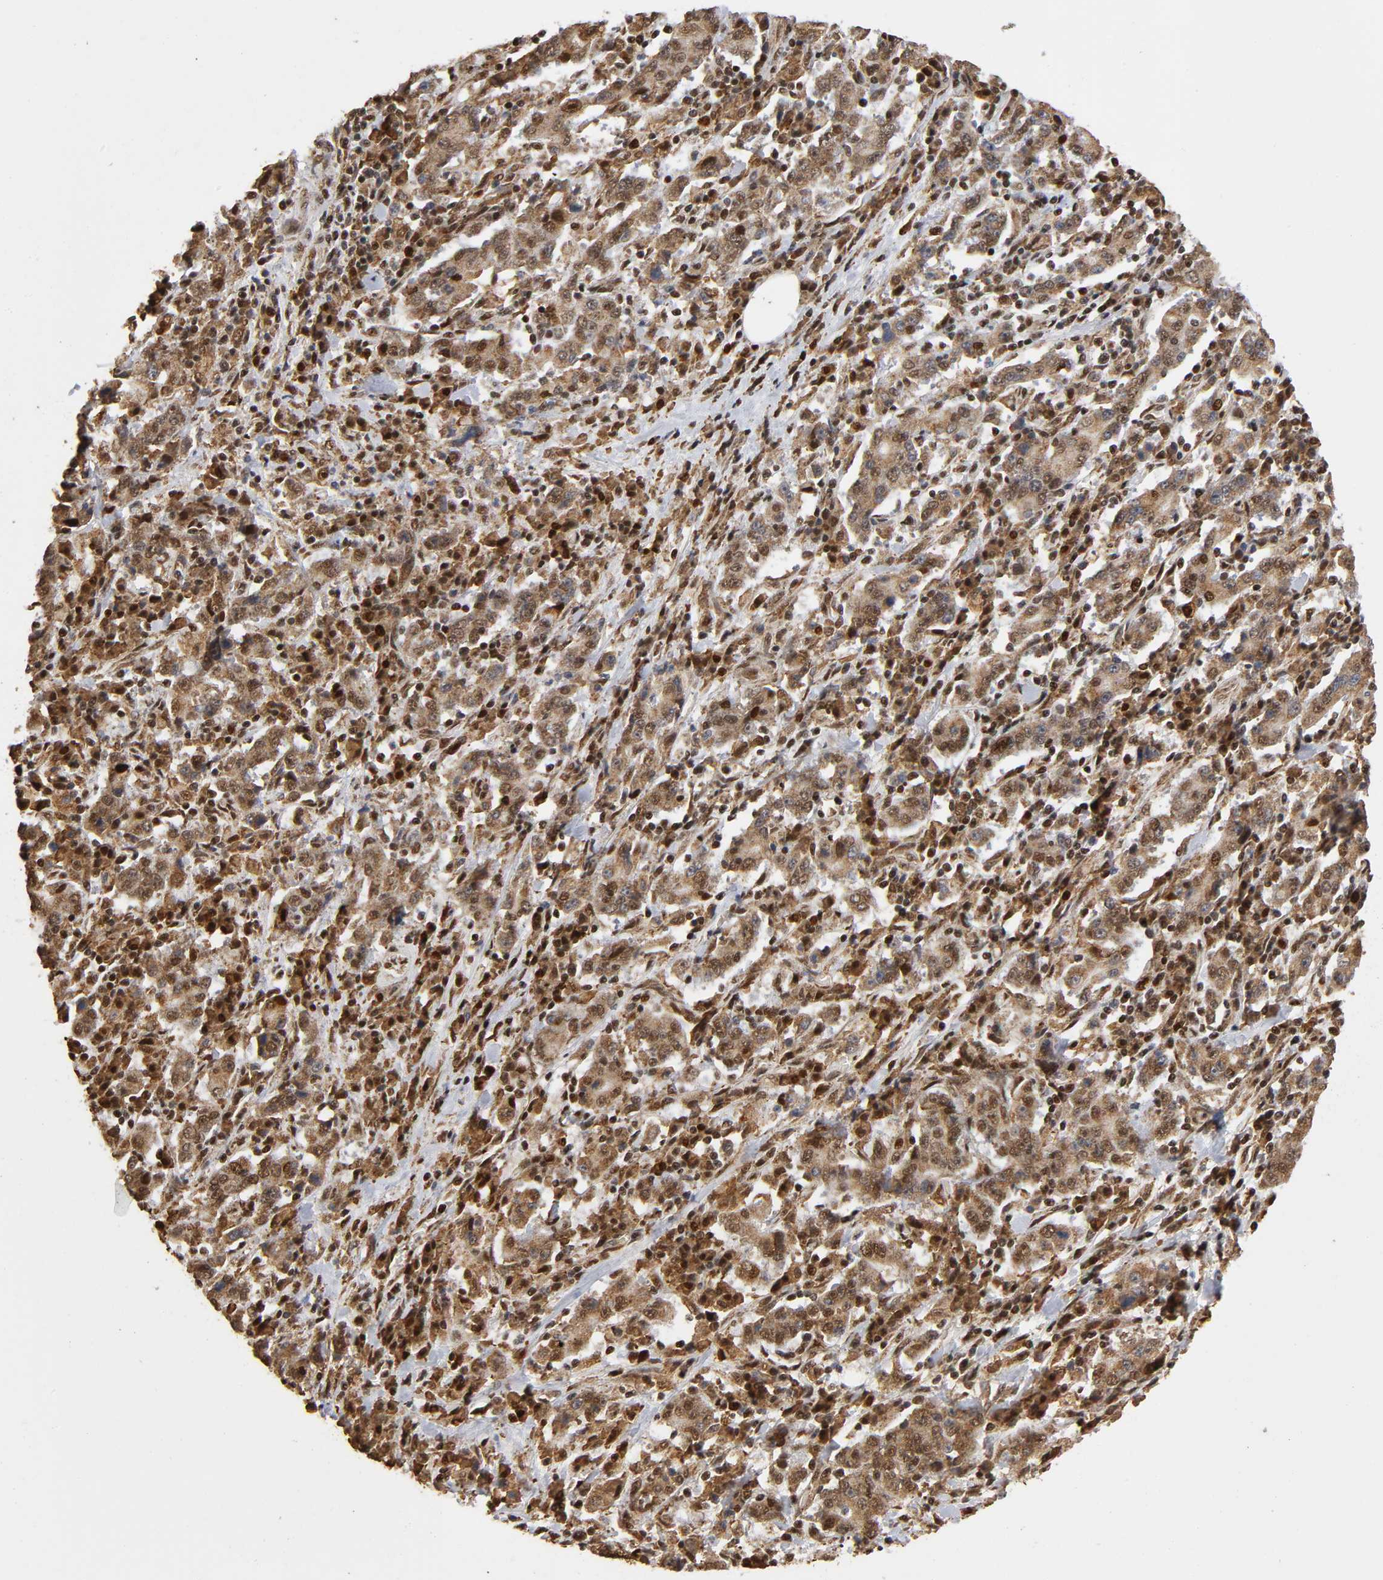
{"staining": {"intensity": "strong", "quantity": ">75%", "location": "cytoplasmic/membranous,nuclear"}, "tissue": "stomach cancer", "cell_type": "Tumor cells", "image_type": "cancer", "snomed": [{"axis": "morphology", "description": "Normal tissue, NOS"}, {"axis": "morphology", "description": "Adenocarcinoma, NOS"}, {"axis": "topography", "description": "Stomach, upper"}, {"axis": "topography", "description": "Stomach"}], "caption": "Protein staining reveals strong cytoplasmic/membranous and nuclear expression in about >75% of tumor cells in adenocarcinoma (stomach).", "gene": "RNF122", "patient": {"sex": "male", "age": 59}}